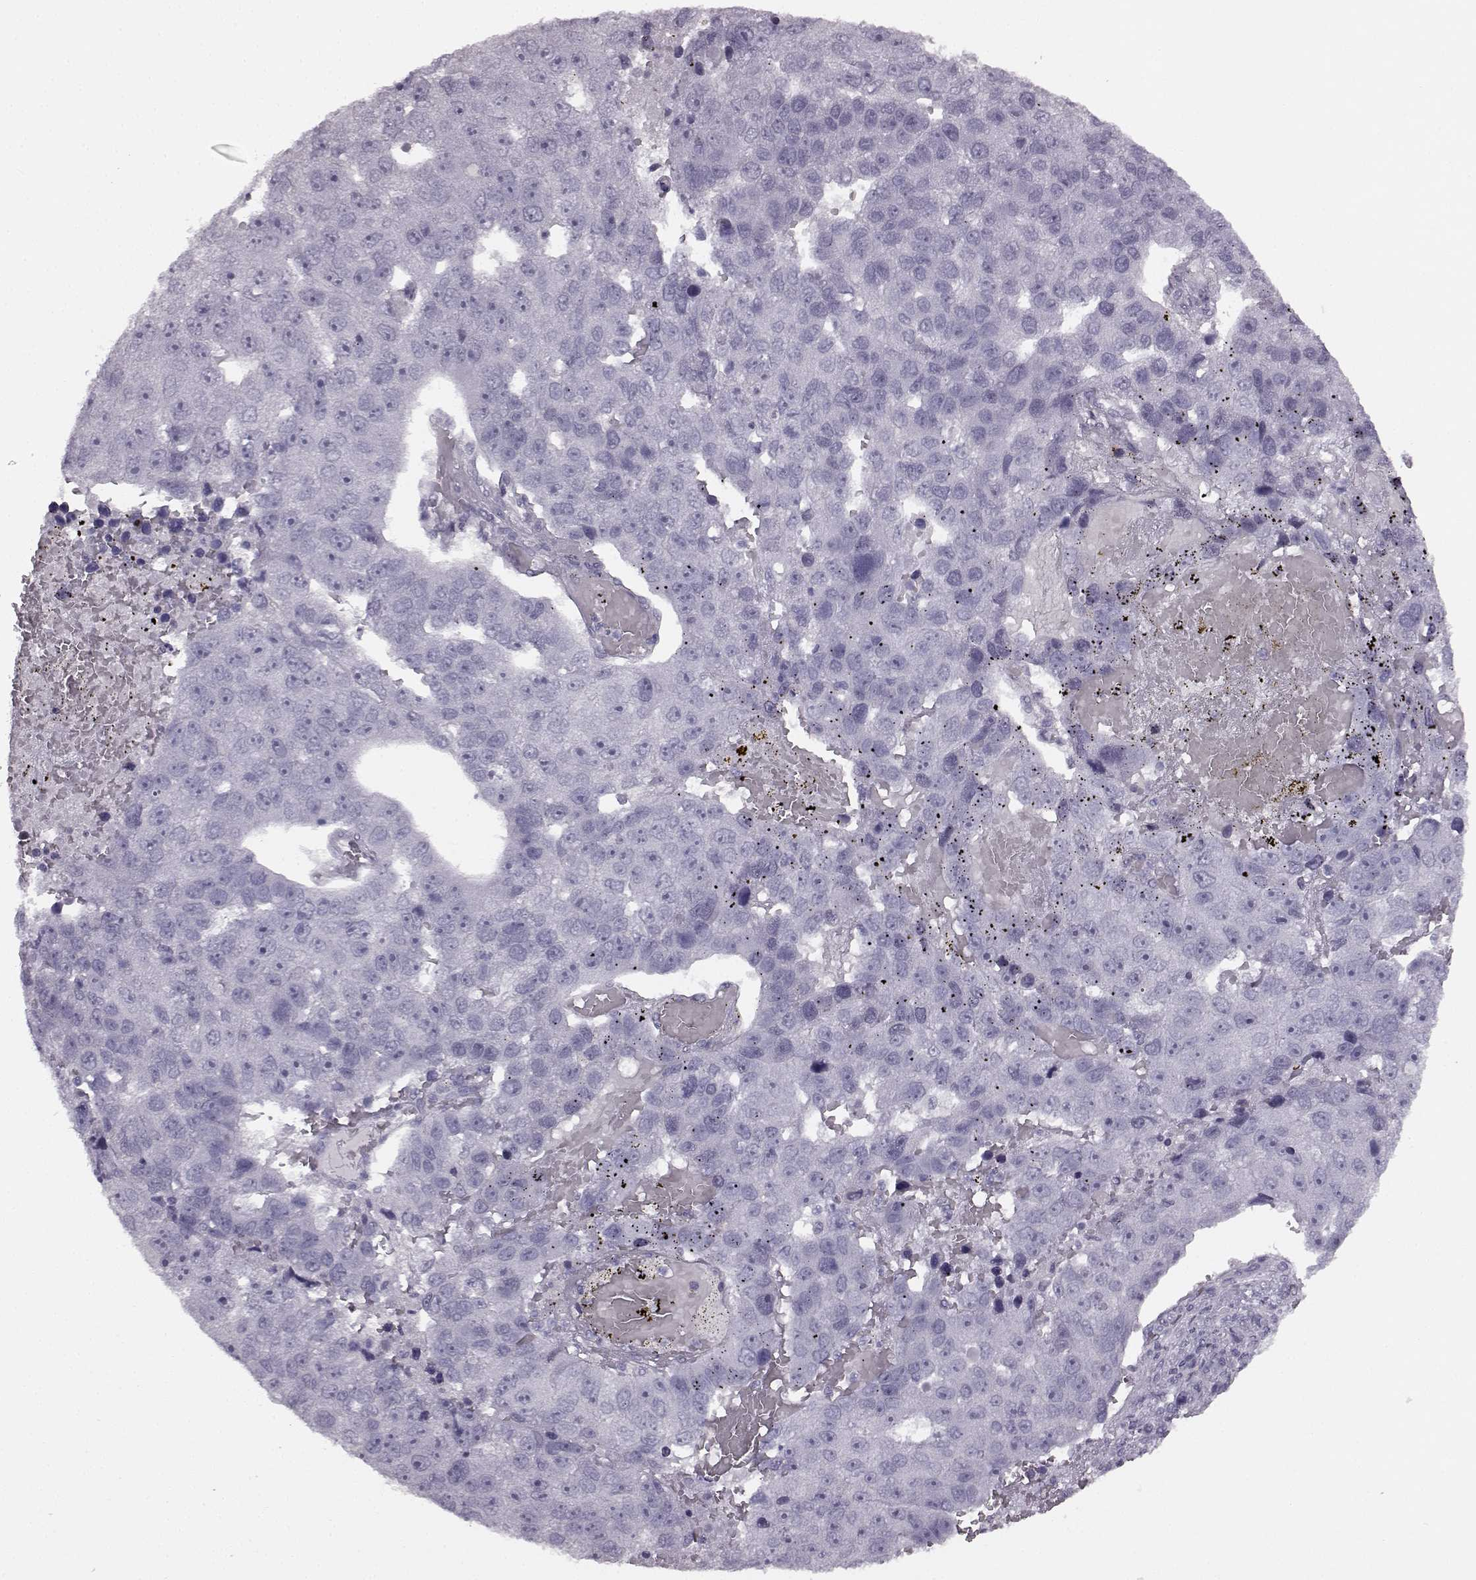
{"staining": {"intensity": "negative", "quantity": "none", "location": "none"}, "tissue": "pancreatic cancer", "cell_type": "Tumor cells", "image_type": "cancer", "snomed": [{"axis": "morphology", "description": "Adenocarcinoma, NOS"}, {"axis": "topography", "description": "Pancreas"}], "caption": "A histopathology image of human adenocarcinoma (pancreatic) is negative for staining in tumor cells.", "gene": "SEMG2", "patient": {"sex": "female", "age": 61}}